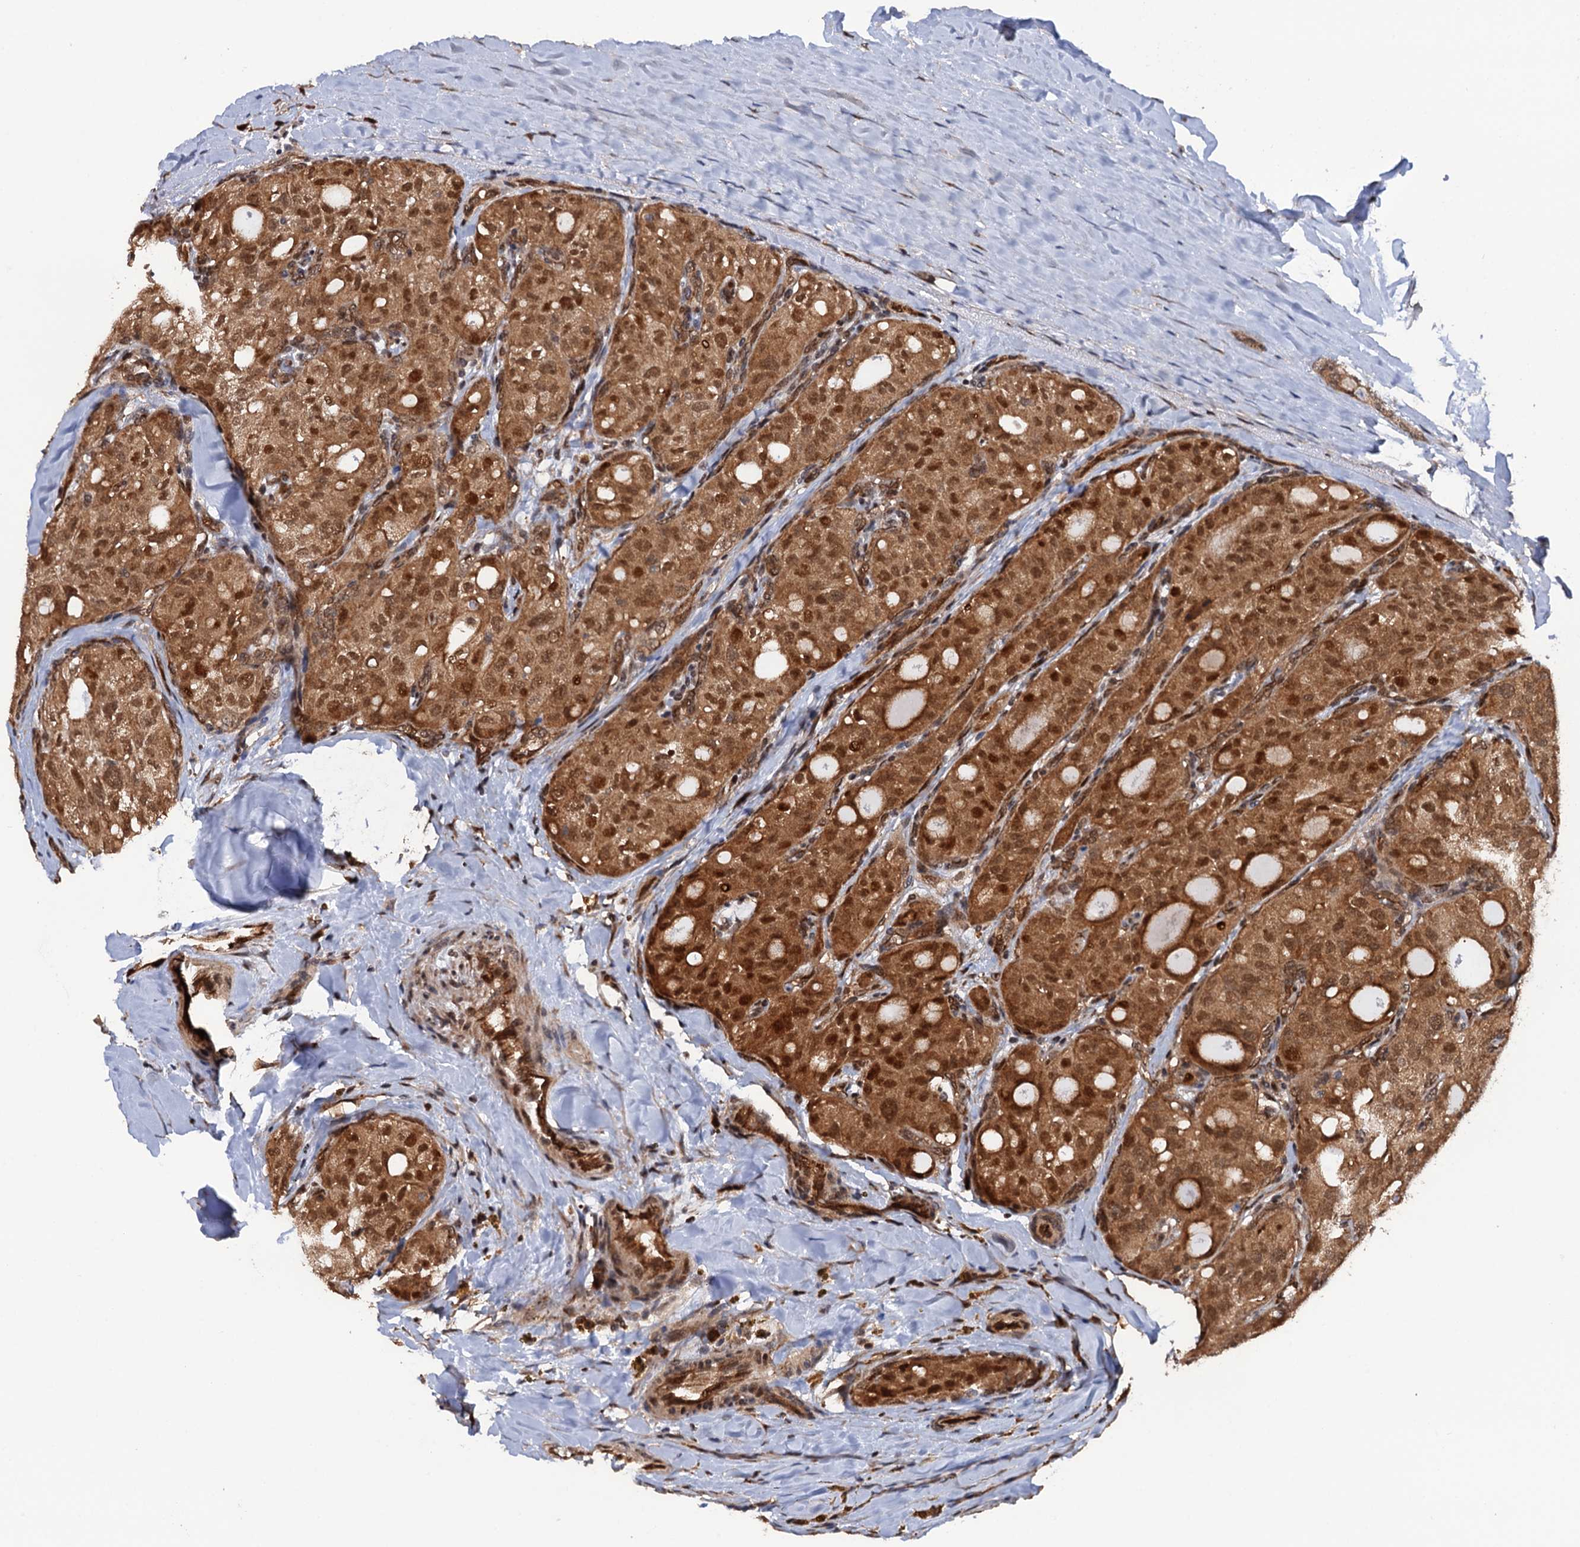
{"staining": {"intensity": "moderate", "quantity": ">75%", "location": "cytoplasmic/membranous,nuclear"}, "tissue": "thyroid cancer", "cell_type": "Tumor cells", "image_type": "cancer", "snomed": [{"axis": "morphology", "description": "Follicular adenoma carcinoma, NOS"}, {"axis": "topography", "description": "Thyroid gland"}], "caption": "This image displays immunohistochemistry (IHC) staining of thyroid follicular adenoma carcinoma, with medium moderate cytoplasmic/membranous and nuclear staining in about >75% of tumor cells.", "gene": "CDC23", "patient": {"sex": "male", "age": 75}}